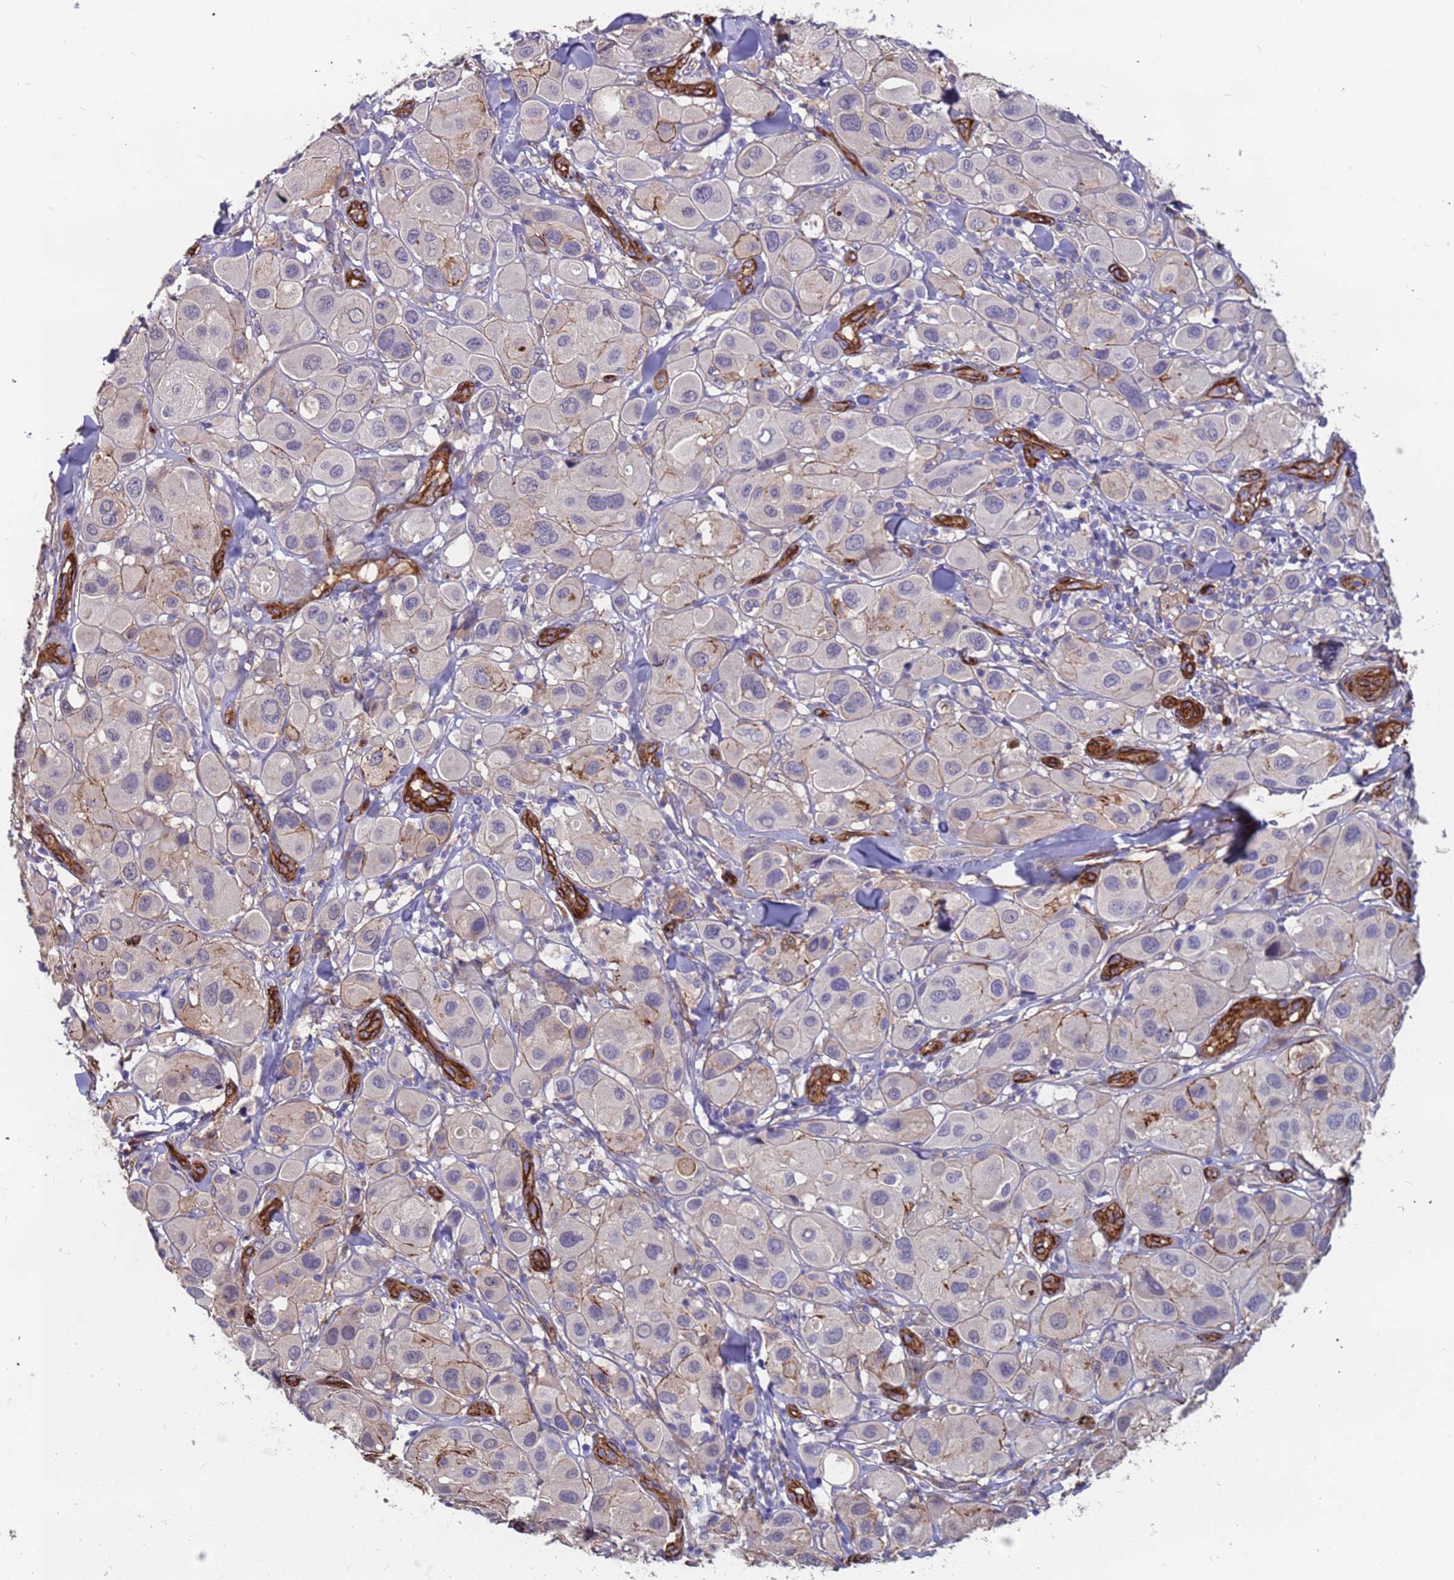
{"staining": {"intensity": "negative", "quantity": "none", "location": "none"}, "tissue": "melanoma", "cell_type": "Tumor cells", "image_type": "cancer", "snomed": [{"axis": "morphology", "description": "Malignant melanoma, Metastatic site"}, {"axis": "topography", "description": "Skin"}], "caption": "Malignant melanoma (metastatic site) was stained to show a protein in brown. There is no significant staining in tumor cells.", "gene": "EHD2", "patient": {"sex": "male", "age": 41}}